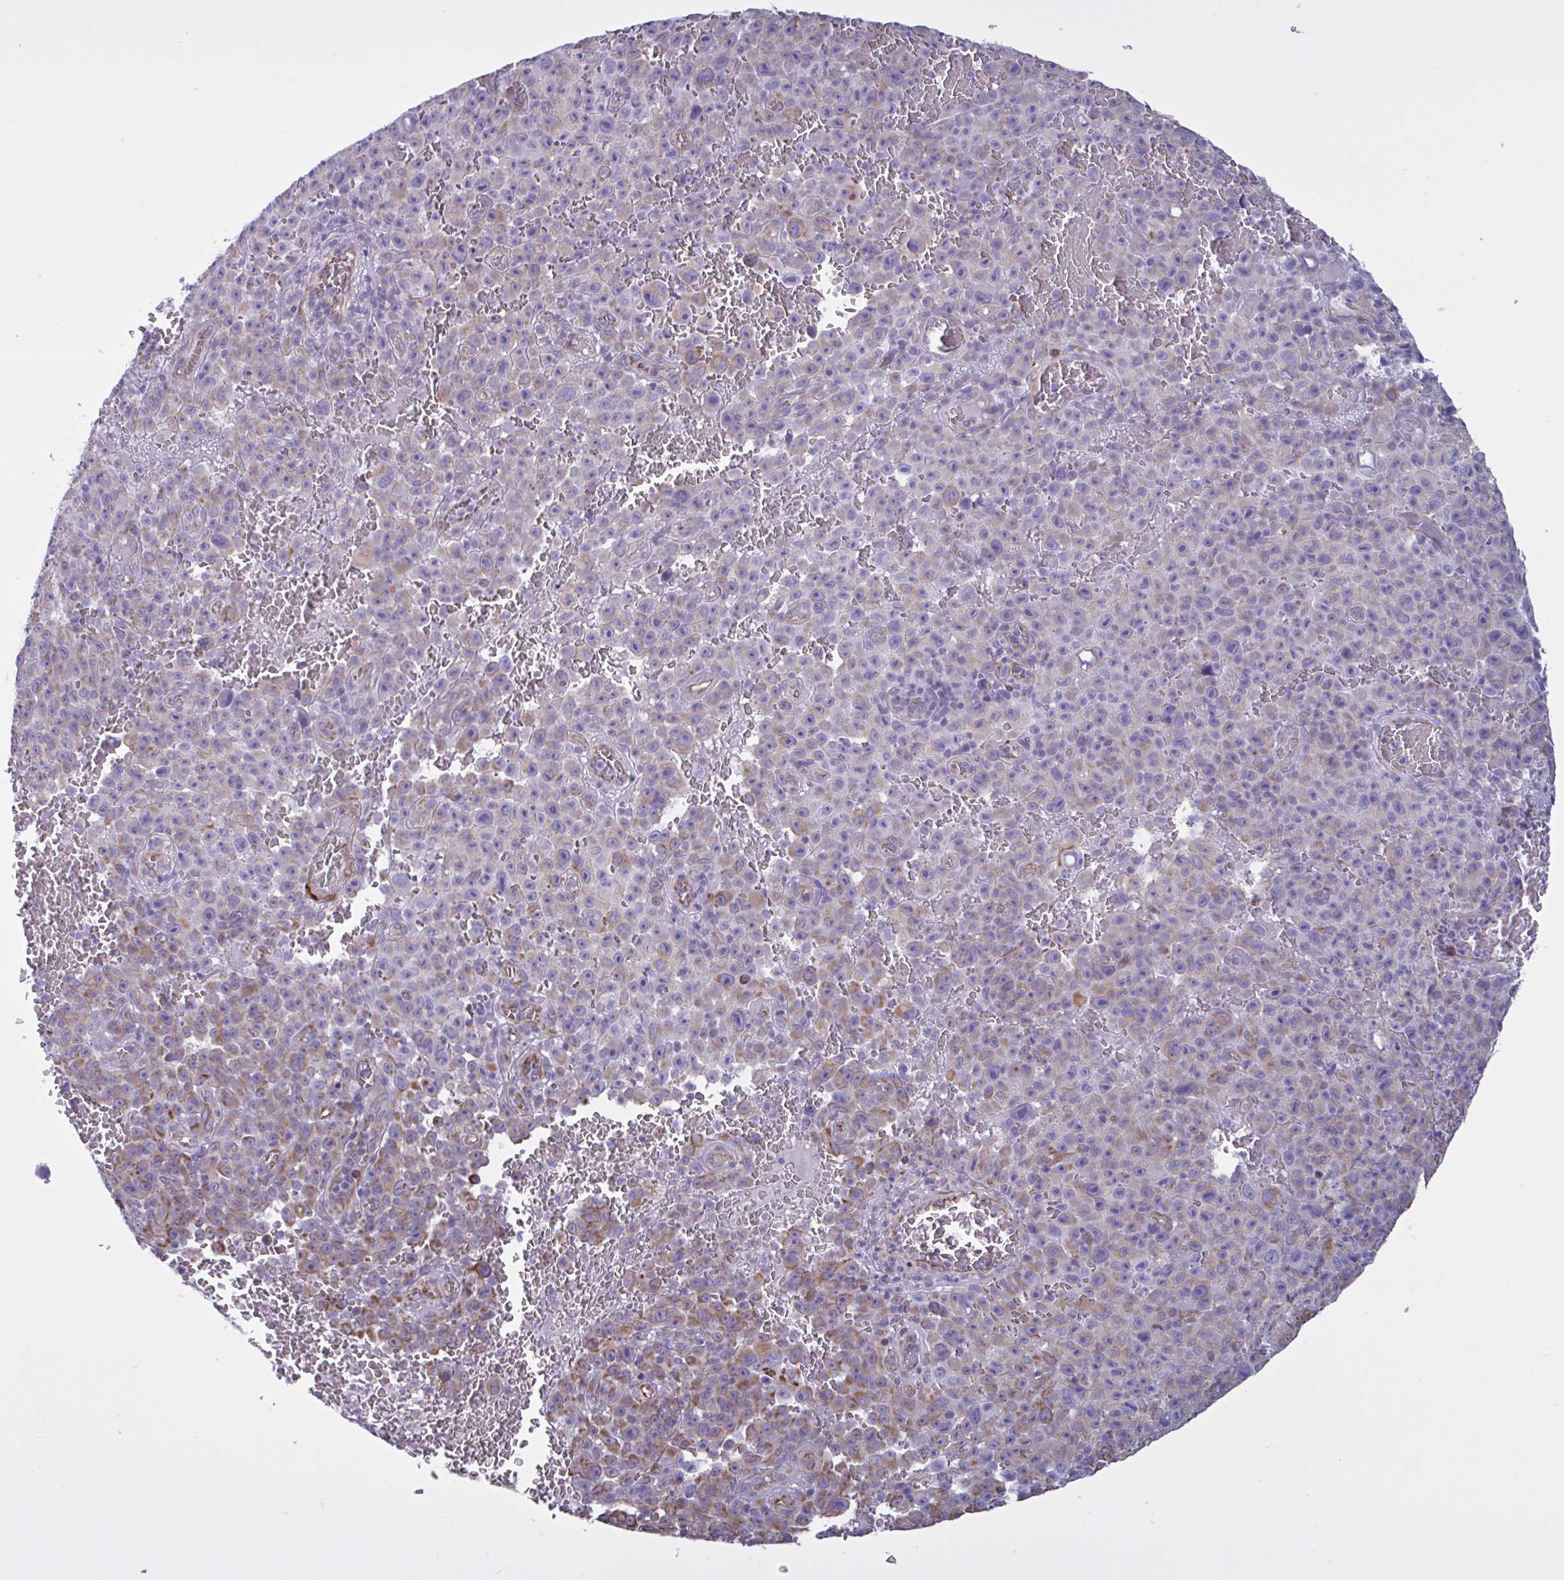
{"staining": {"intensity": "moderate", "quantity": ">75%", "location": "cytoplasmic/membranous"}, "tissue": "melanoma", "cell_type": "Tumor cells", "image_type": "cancer", "snomed": [{"axis": "morphology", "description": "Malignant melanoma, NOS"}, {"axis": "topography", "description": "Skin"}], "caption": "Immunohistochemical staining of melanoma displays medium levels of moderate cytoplasmic/membranous protein staining in approximately >75% of tumor cells.", "gene": "TMEM86B", "patient": {"sex": "female", "age": 82}}